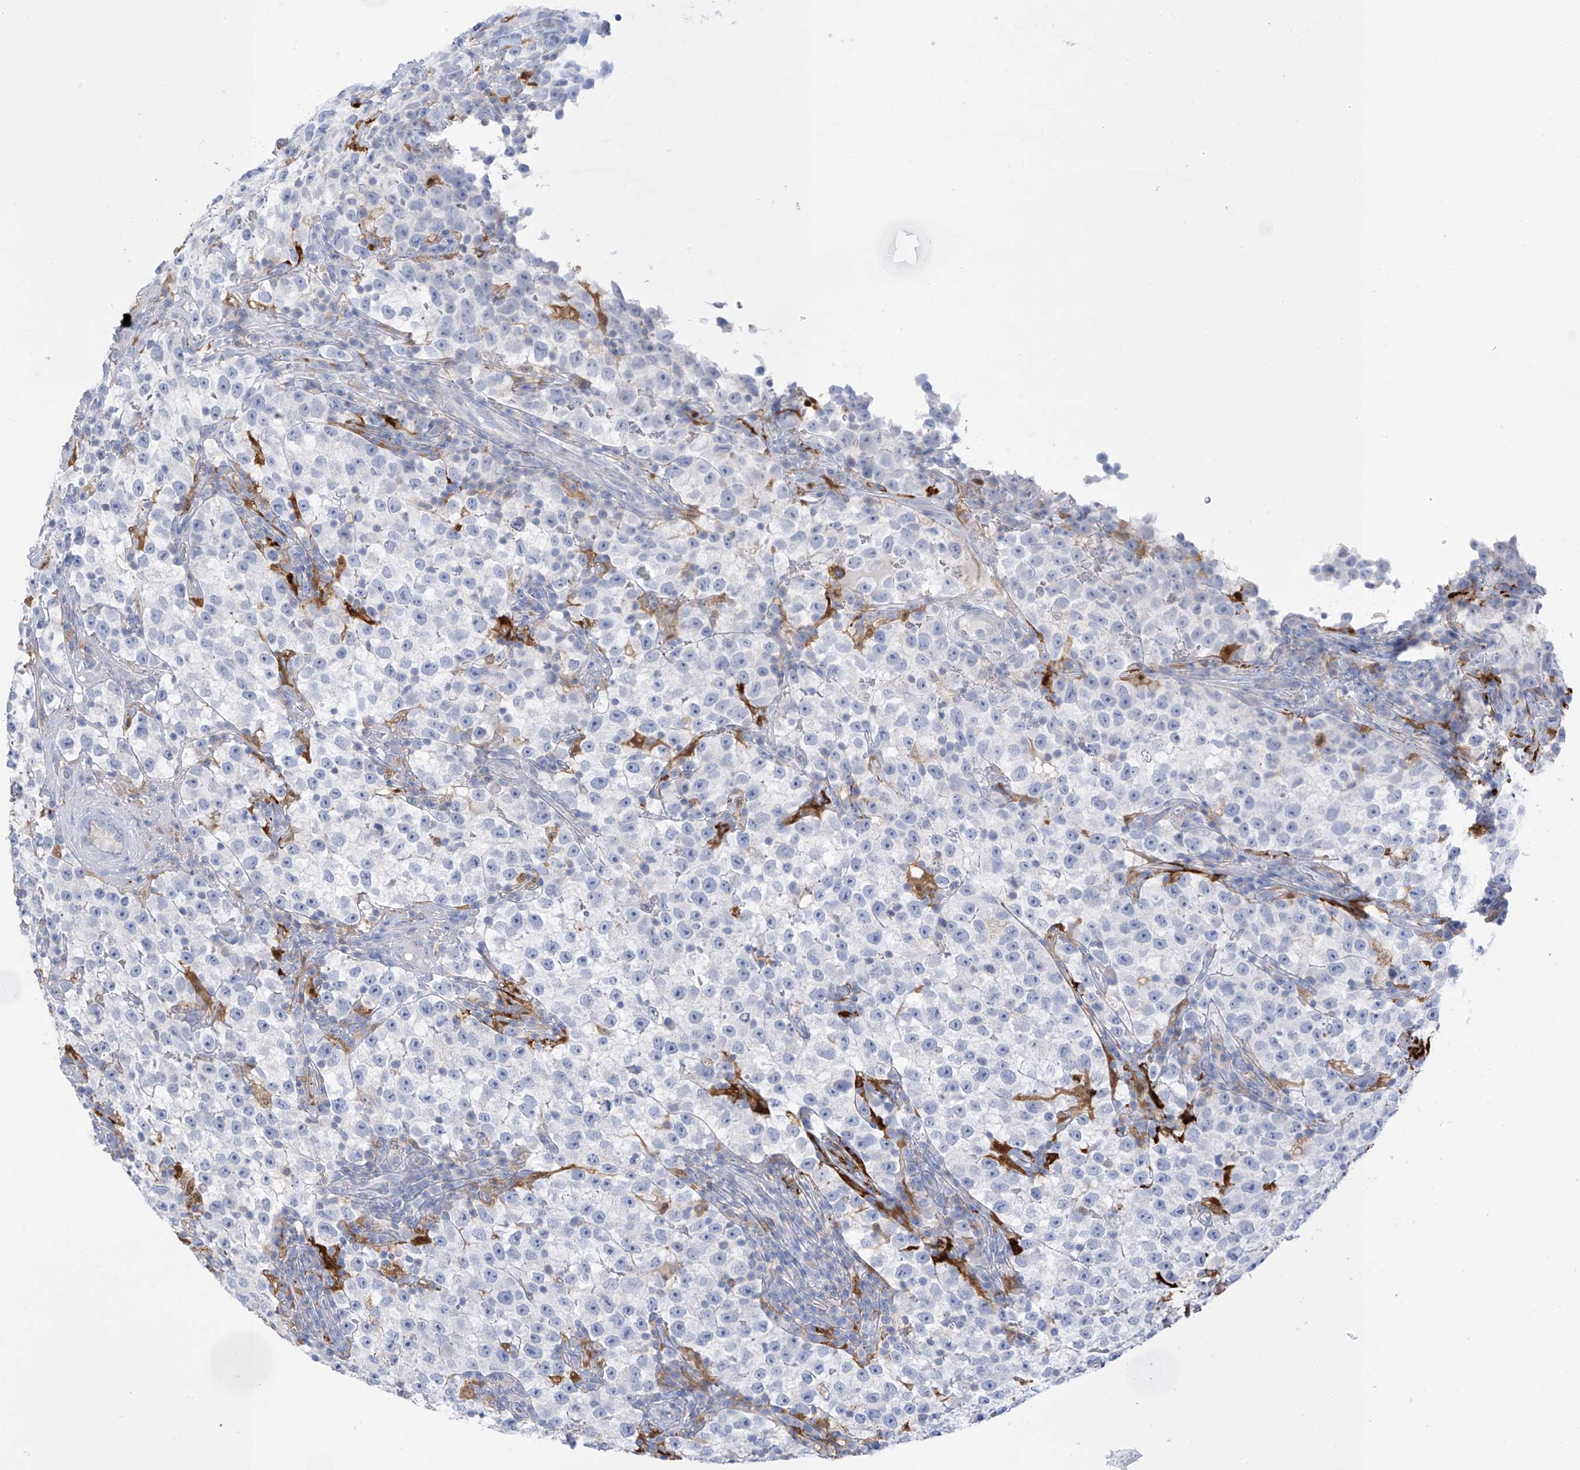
{"staining": {"intensity": "negative", "quantity": "none", "location": "none"}, "tissue": "testis cancer", "cell_type": "Tumor cells", "image_type": "cancer", "snomed": [{"axis": "morphology", "description": "Seminoma, NOS"}, {"axis": "topography", "description": "Testis"}], "caption": "Immunohistochemistry of human testis cancer displays no staining in tumor cells. (DAB (3,3'-diaminobenzidine) IHC visualized using brightfield microscopy, high magnification).", "gene": "TRMT2B", "patient": {"sex": "male", "age": 22}}